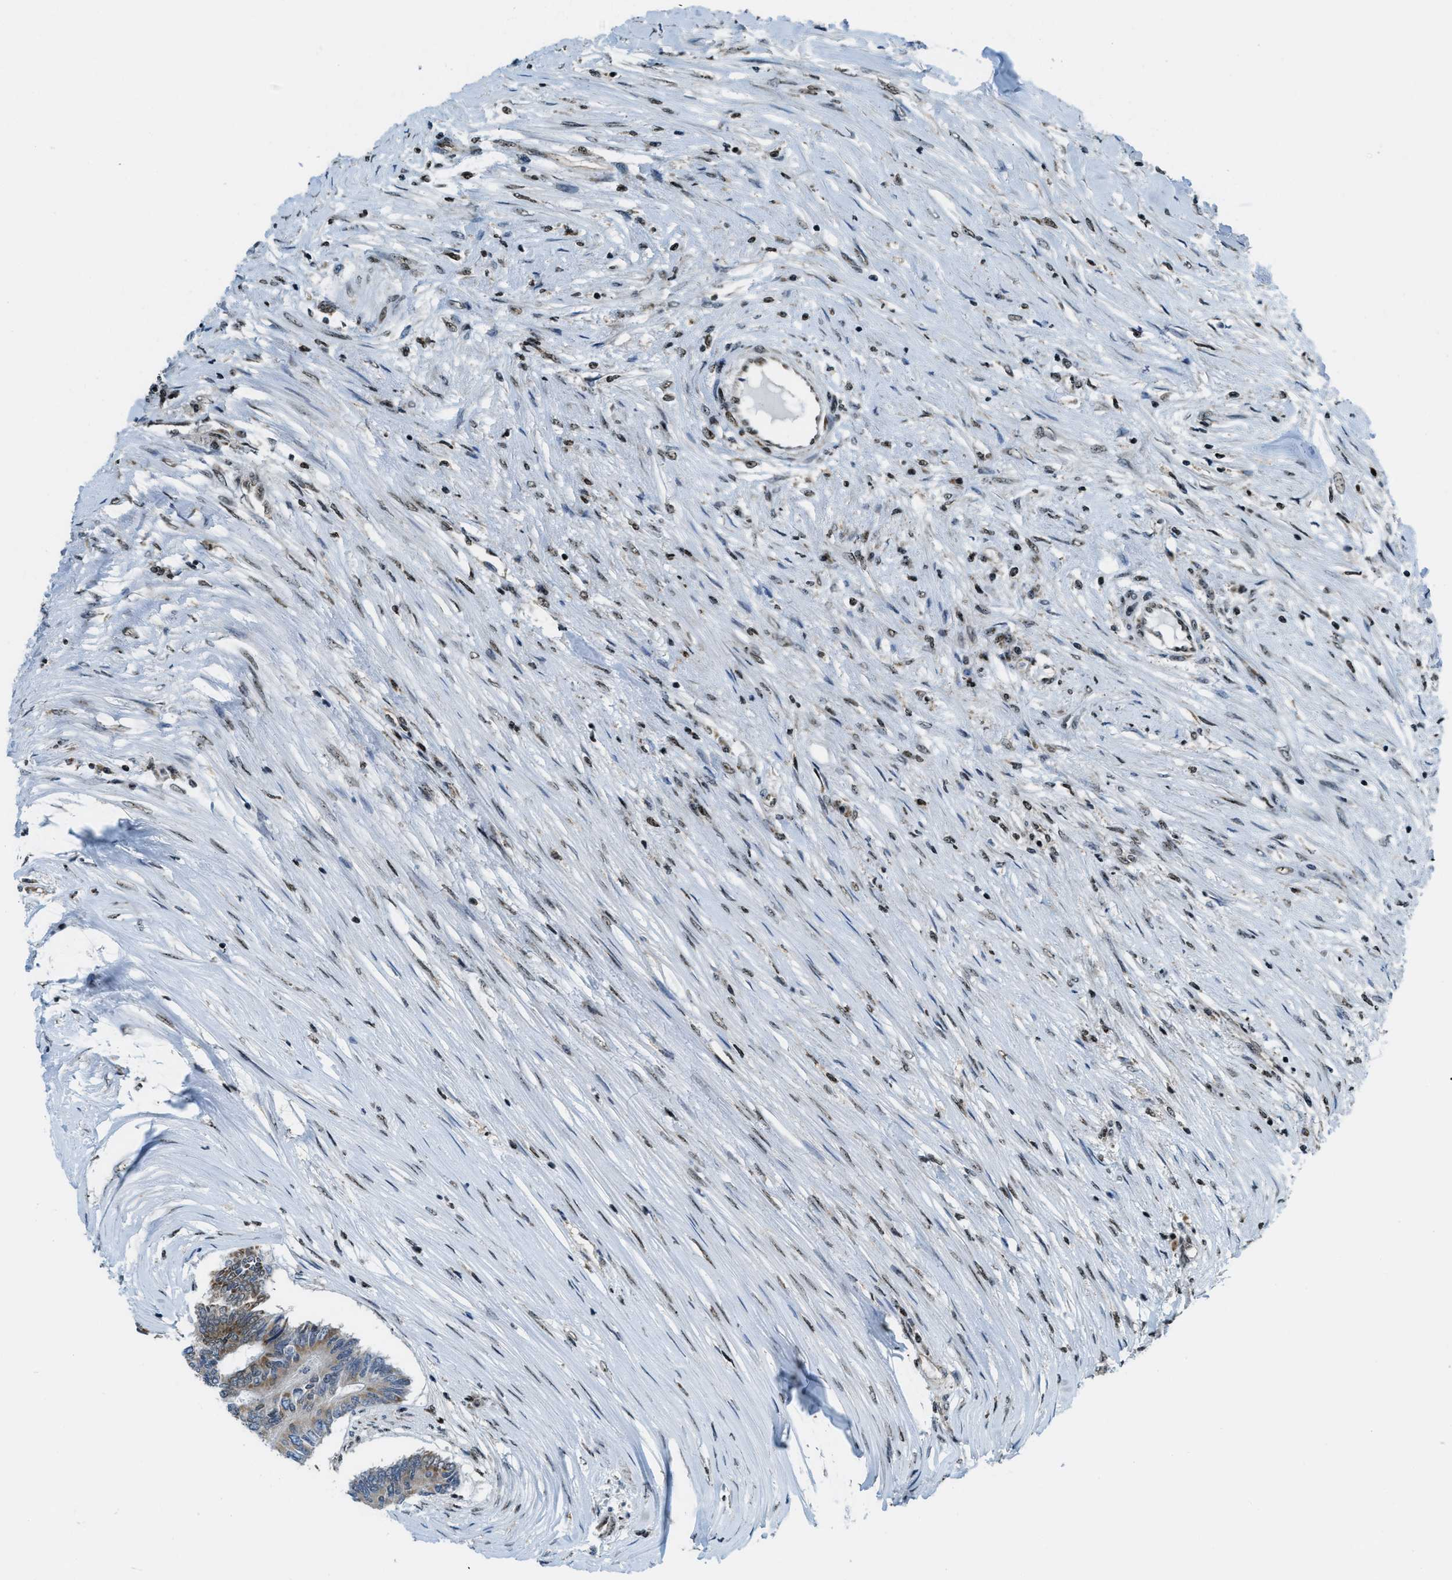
{"staining": {"intensity": "strong", "quantity": "25%-75%", "location": "cytoplasmic/membranous,nuclear"}, "tissue": "colorectal cancer", "cell_type": "Tumor cells", "image_type": "cancer", "snomed": [{"axis": "morphology", "description": "Adenocarcinoma, NOS"}, {"axis": "topography", "description": "Rectum"}], "caption": "A high-resolution image shows immunohistochemistry staining of colorectal cancer (adenocarcinoma), which shows strong cytoplasmic/membranous and nuclear expression in approximately 25%-75% of tumor cells.", "gene": "SP100", "patient": {"sex": "male", "age": 63}}